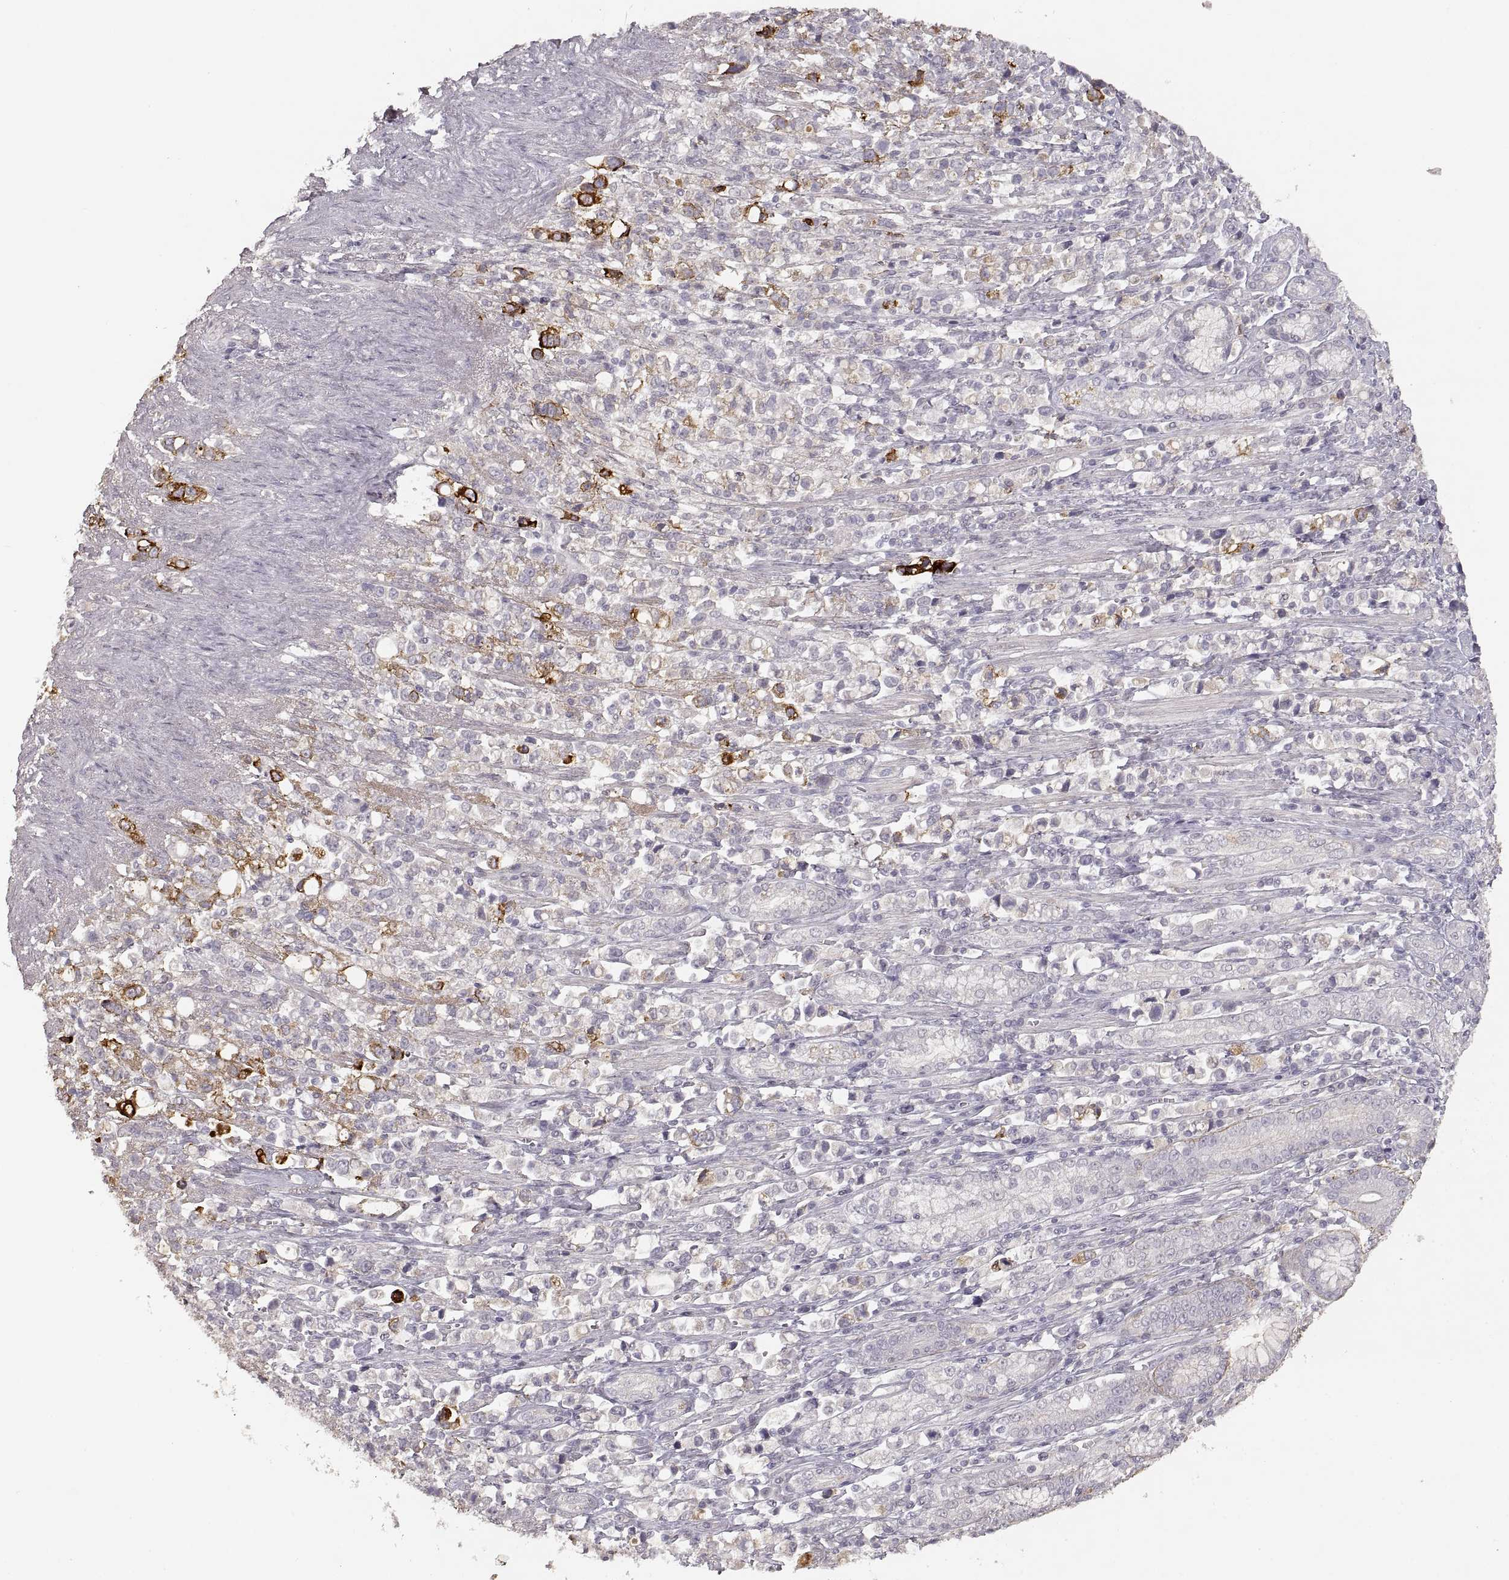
{"staining": {"intensity": "strong", "quantity": "<25%", "location": "cytoplasmic/membranous"}, "tissue": "stomach cancer", "cell_type": "Tumor cells", "image_type": "cancer", "snomed": [{"axis": "morphology", "description": "Adenocarcinoma, NOS"}, {"axis": "topography", "description": "Stomach"}], "caption": "Protein positivity by immunohistochemistry (IHC) shows strong cytoplasmic/membranous expression in about <25% of tumor cells in stomach cancer (adenocarcinoma). Using DAB (3,3'-diaminobenzidine) (brown) and hematoxylin (blue) stains, captured at high magnification using brightfield microscopy.", "gene": "LAMC2", "patient": {"sex": "male", "age": 63}}